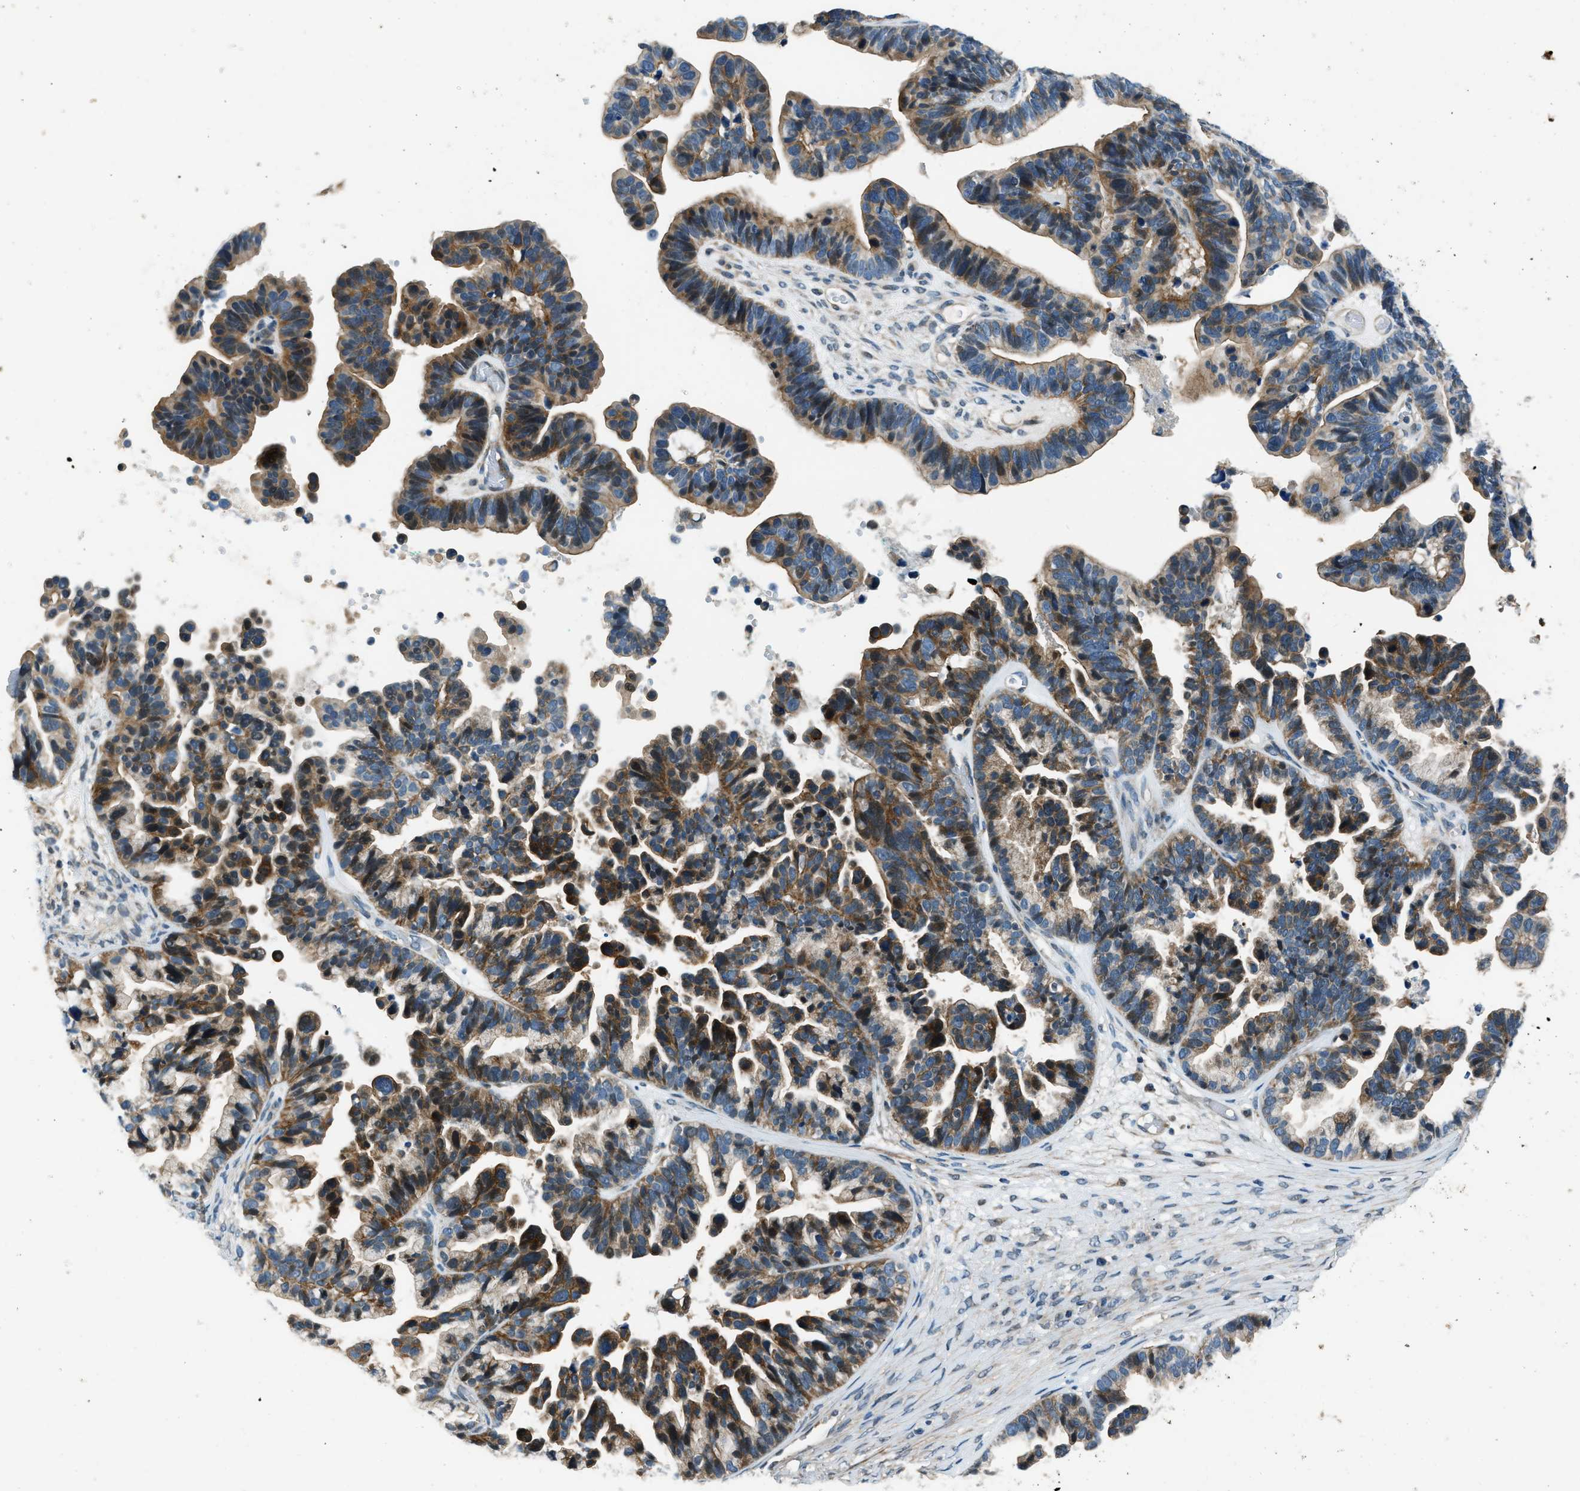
{"staining": {"intensity": "moderate", "quantity": ">75%", "location": "cytoplasmic/membranous"}, "tissue": "ovarian cancer", "cell_type": "Tumor cells", "image_type": "cancer", "snomed": [{"axis": "morphology", "description": "Cystadenocarcinoma, serous, NOS"}, {"axis": "topography", "description": "Ovary"}], "caption": "This is an image of immunohistochemistry (IHC) staining of ovarian serous cystadenocarcinoma, which shows moderate expression in the cytoplasmic/membranous of tumor cells.", "gene": "NUDCD3", "patient": {"sex": "female", "age": 56}}